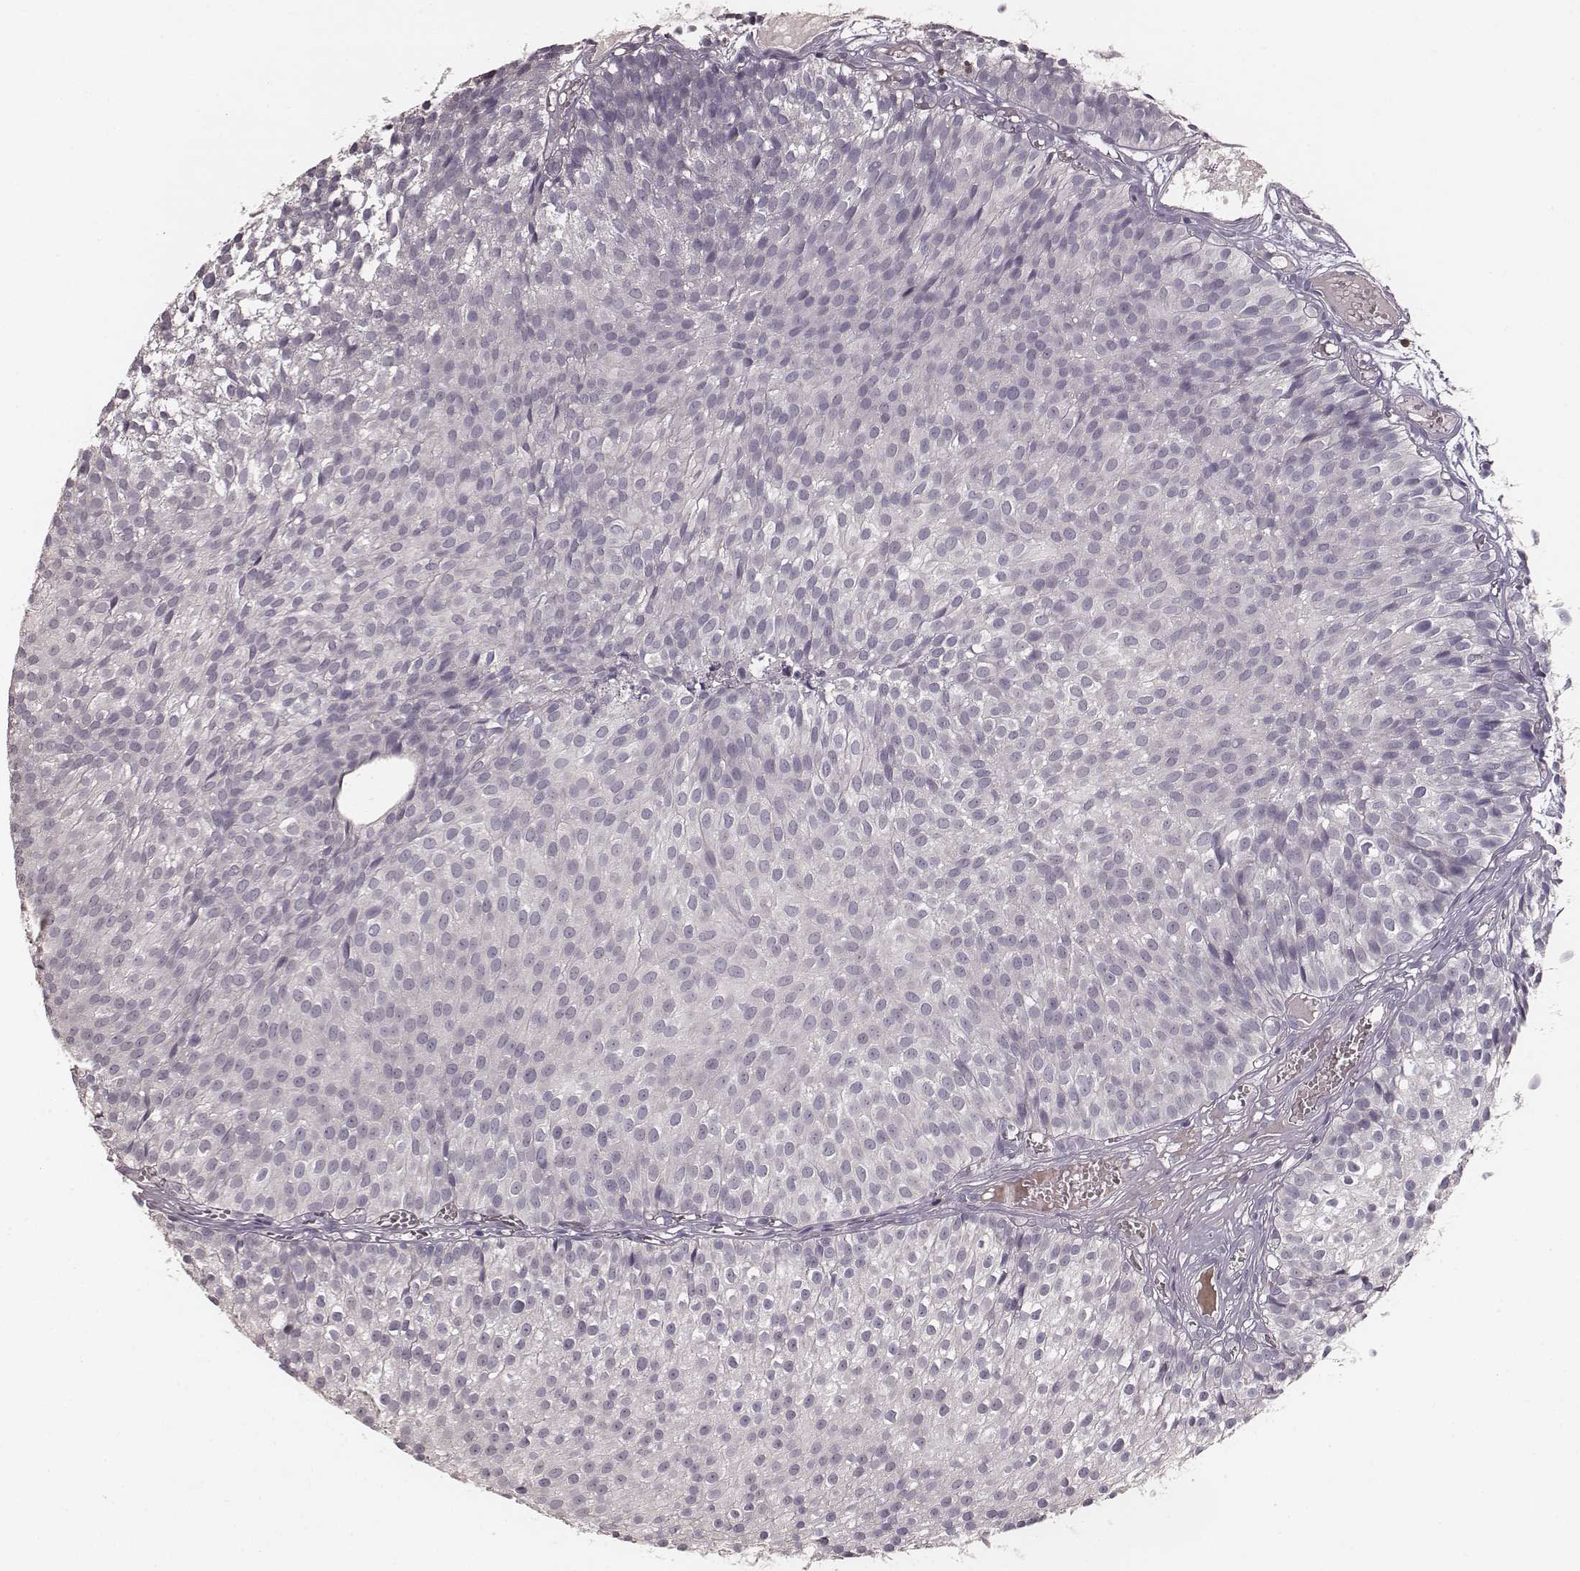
{"staining": {"intensity": "negative", "quantity": "none", "location": "none"}, "tissue": "urothelial cancer", "cell_type": "Tumor cells", "image_type": "cancer", "snomed": [{"axis": "morphology", "description": "Urothelial carcinoma, Low grade"}, {"axis": "topography", "description": "Urinary bladder"}], "caption": "Tumor cells show no significant staining in urothelial cancer.", "gene": "CD8A", "patient": {"sex": "male", "age": 63}}